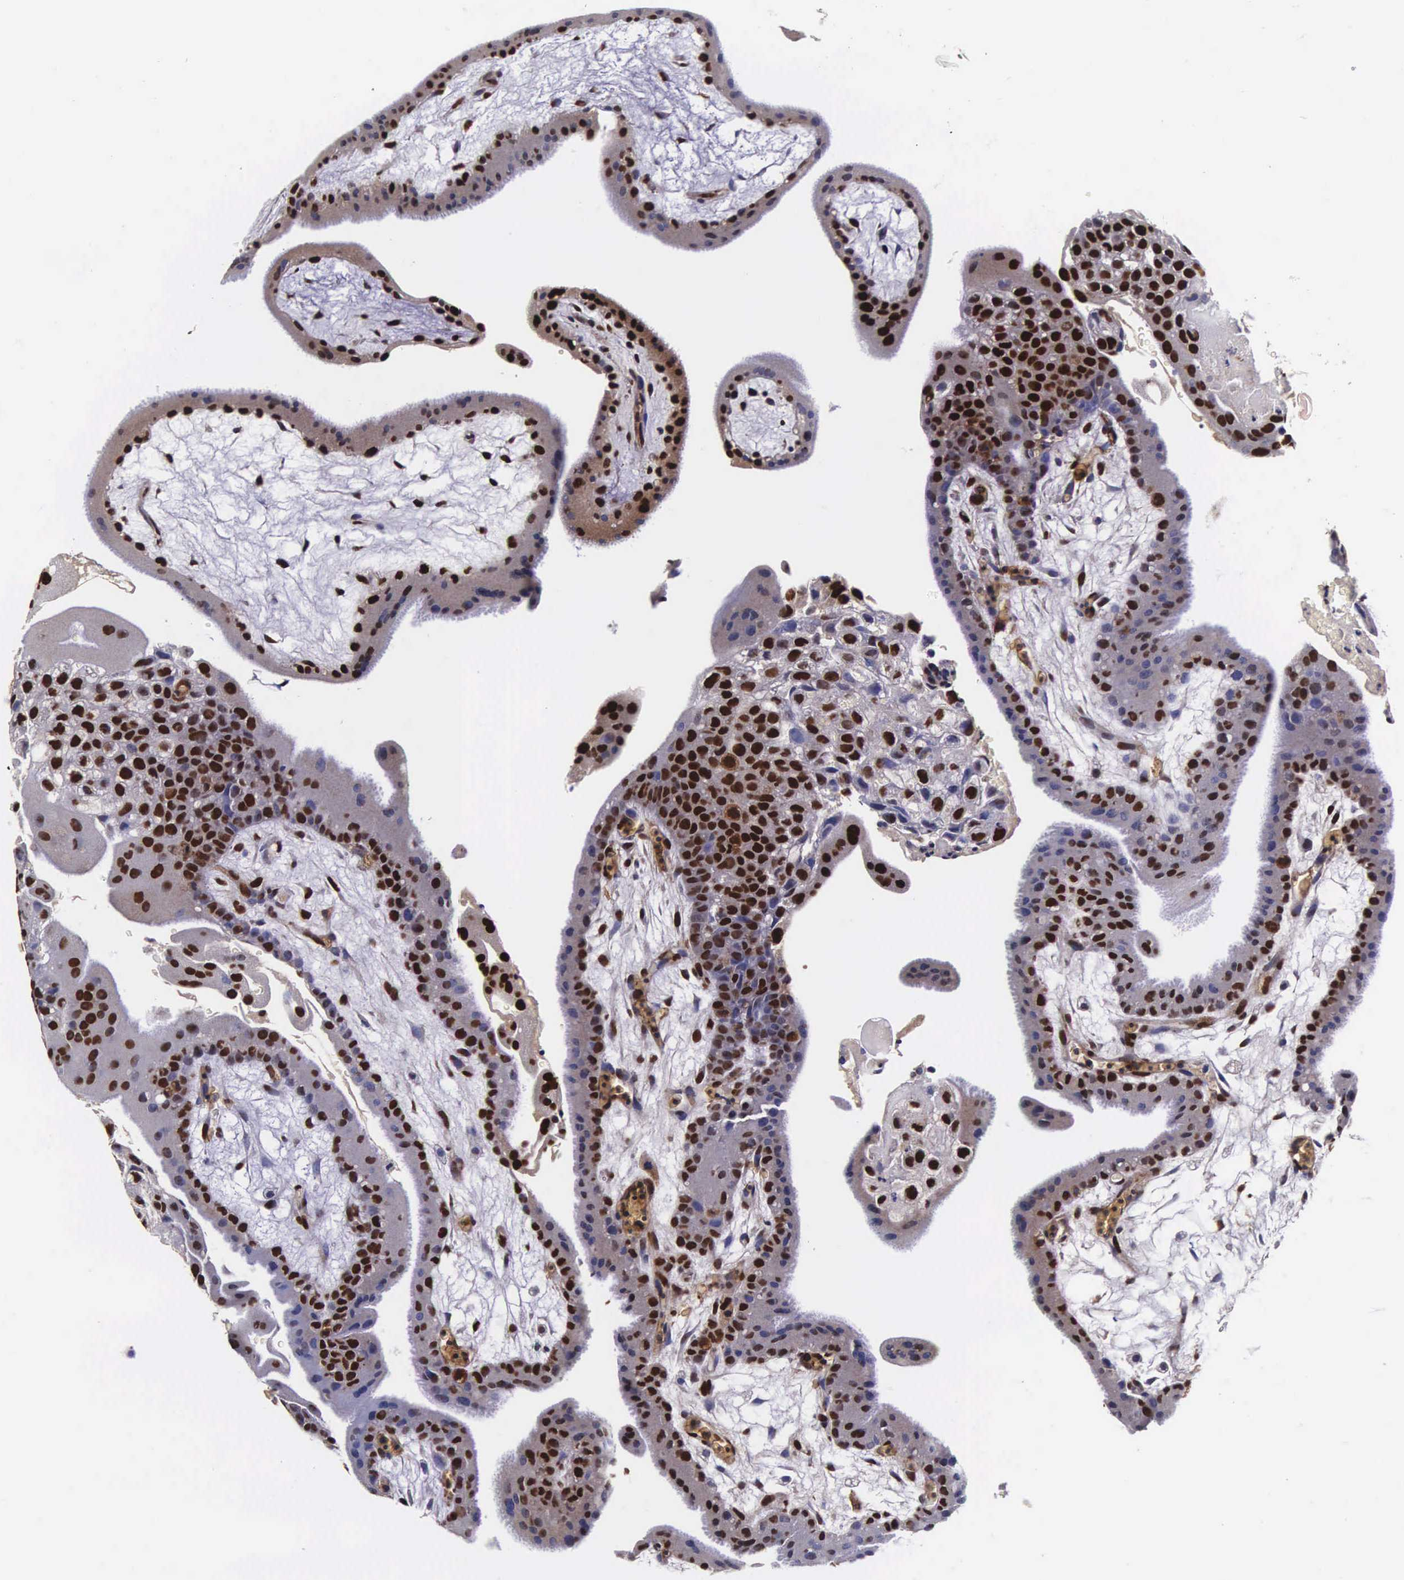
{"staining": {"intensity": "strong", "quantity": ">75%", "location": "nuclear"}, "tissue": "placenta", "cell_type": "Trophoblastic cells", "image_type": "normal", "snomed": [{"axis": "morphology", "description": "Normal tissue, NOS"}, {"axis": "topography", "description": "Placenta"}], "caption": "Approximately >75% of trophoblastic cells in unremarkable human placenta reveal strong nuclear protein expression as visualized by brown immunohistochemical staining.", "gene": "BCL2L2", "patient": {"sex": "female", "age": 19}}